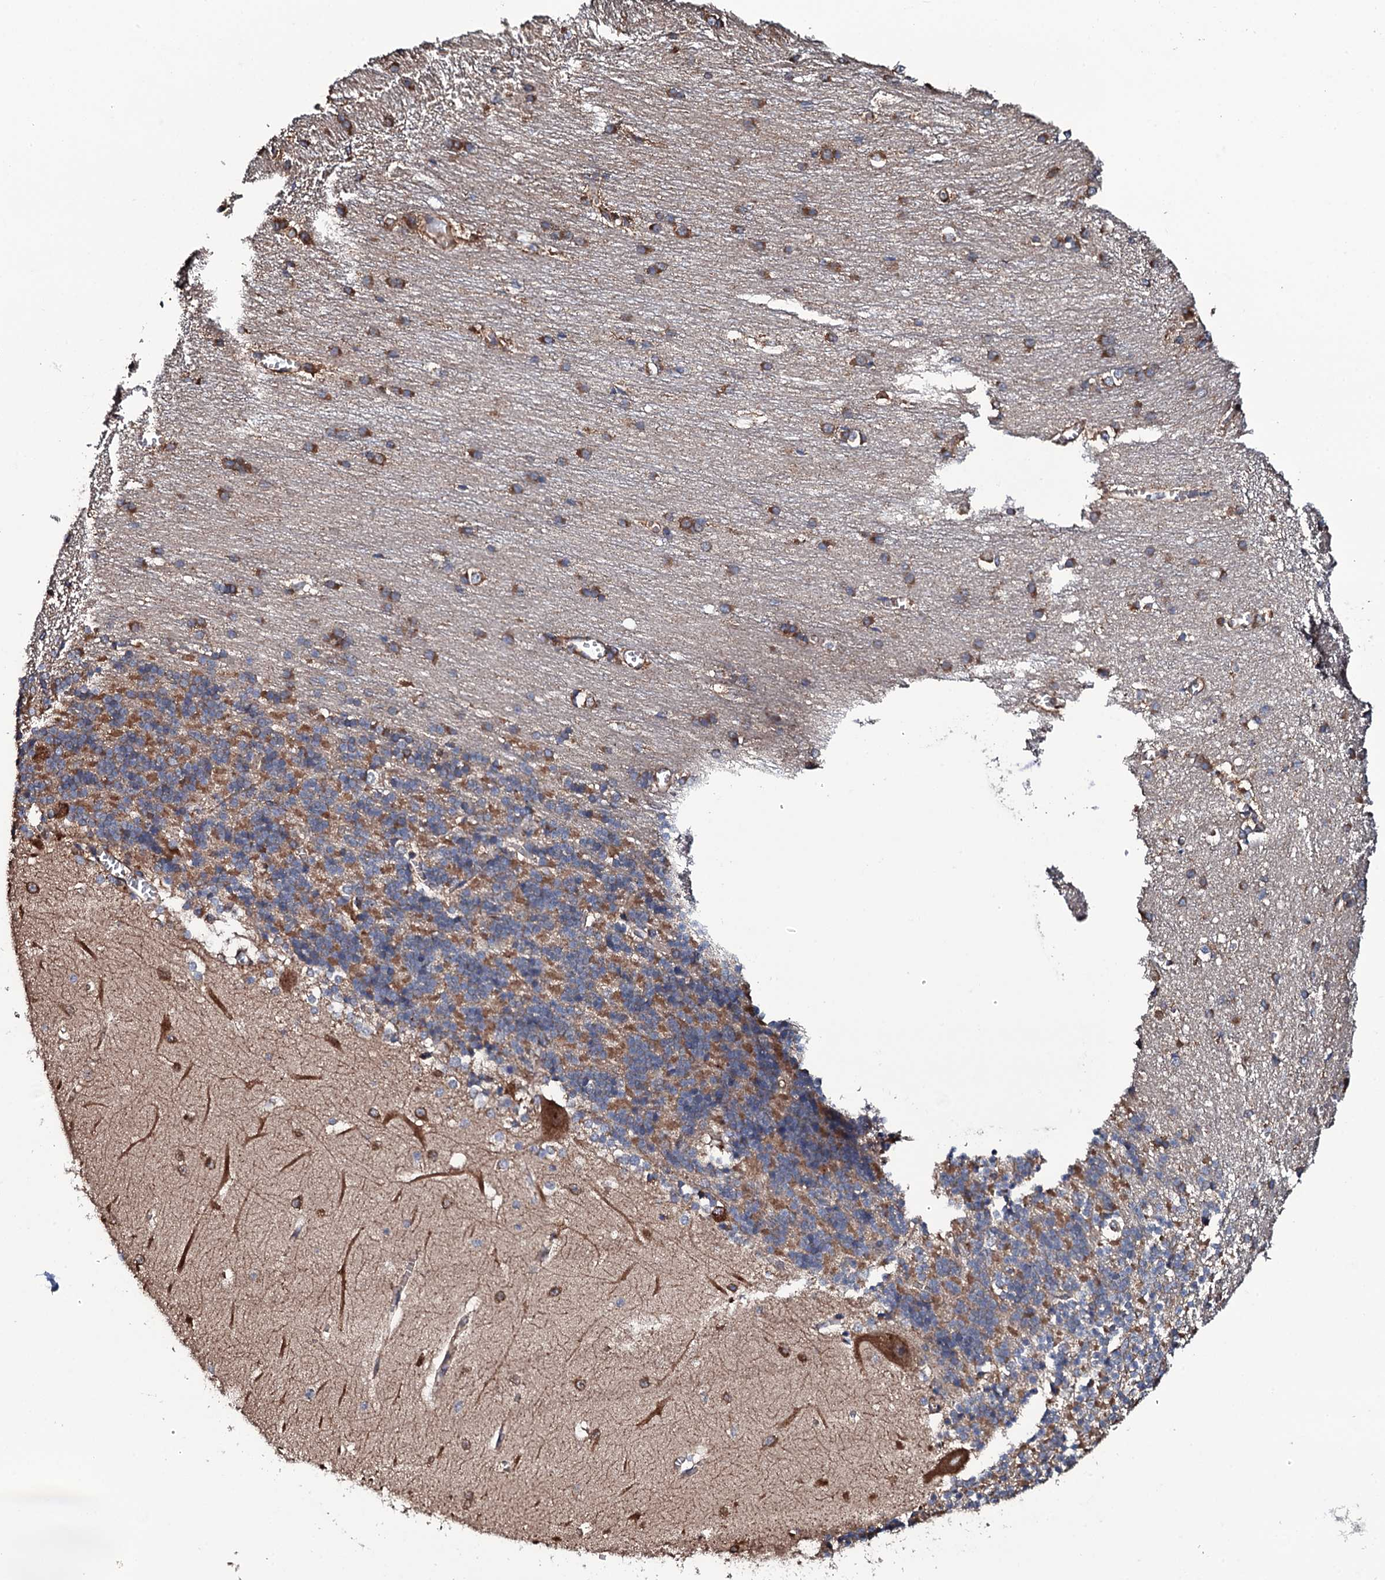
{"staining": {"intensity": "moderate", "quantity": ">75%", "location": "cytoplasmic/membranous"}, "tissue": "cerebellum", "cell_type": "Cells in granular layer", "image_type": "normal", "snomed": [{"axis": "morphology", "description": "Normal tissue, NOS"}, {"axis": "topography", "description": "Cerebellum"}], "caption": "A high-resolution micrograph shows immunohistochemistry staining of unremarkable cerebellum, which reveals moderate cytoplasmic/membranous positivity in approximately >75% of cells in granular layer.", "gene": "RAB12", "patient": {"sex": "male", "age": 37}}